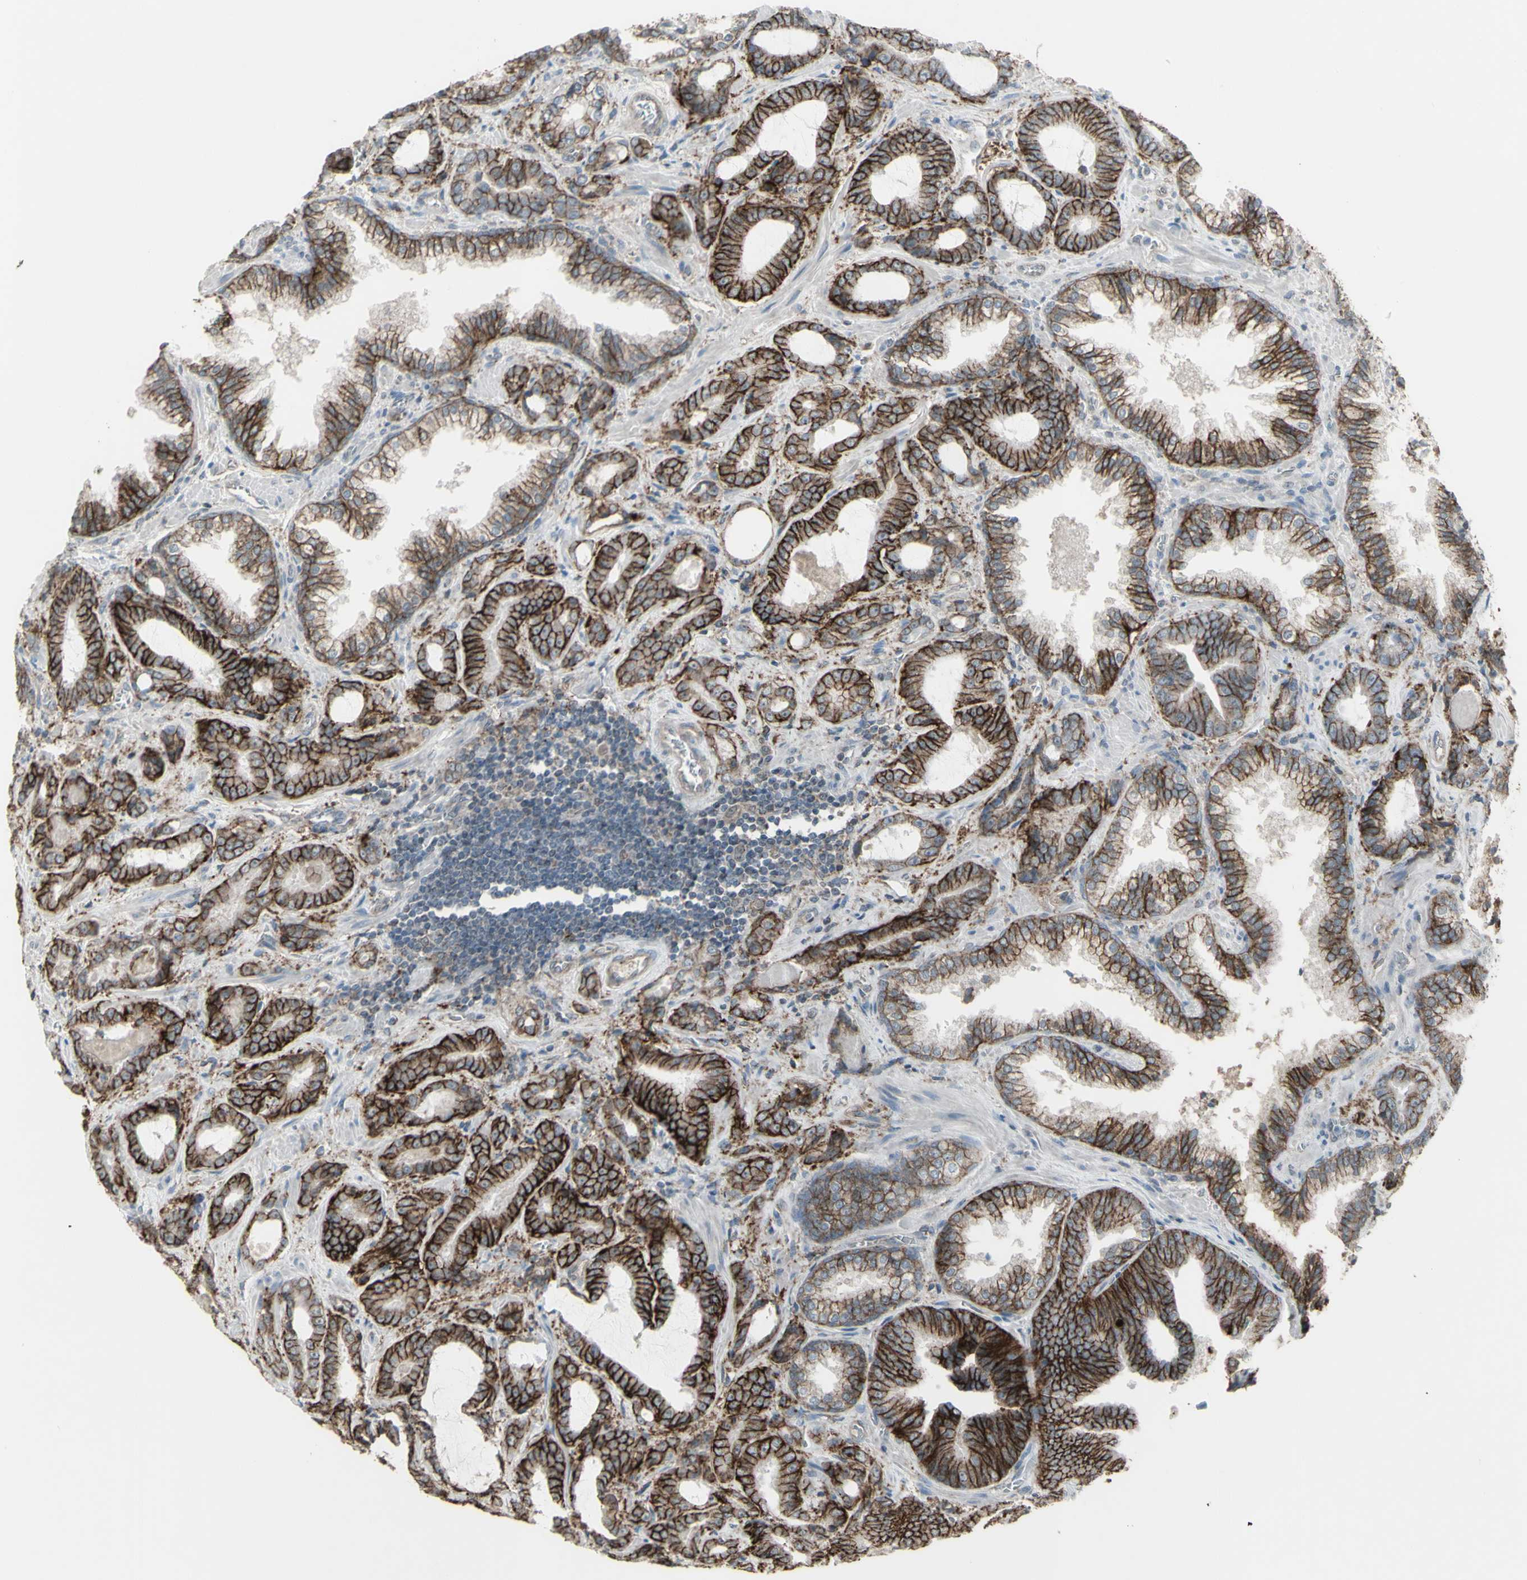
{"staining": {"intensity": "moderate", "quantity": ">75%", "location": "cytoplasmic/membranous"}, "tissue": "prostate cancer", "cell_type": "Tumor cells", "image_type": "cancer", "snomed": [{"axis": "morphology", "description": "Adenocarcinoma, Low grade"}, {"axis": "topography", "description": "Prostate"}], "caption": "Prostate cancer stained with a protein marker reveals moderate staining in tumor cells.", "gene": "FXYD3", "patient": {"sex": "male", "age": 60}}